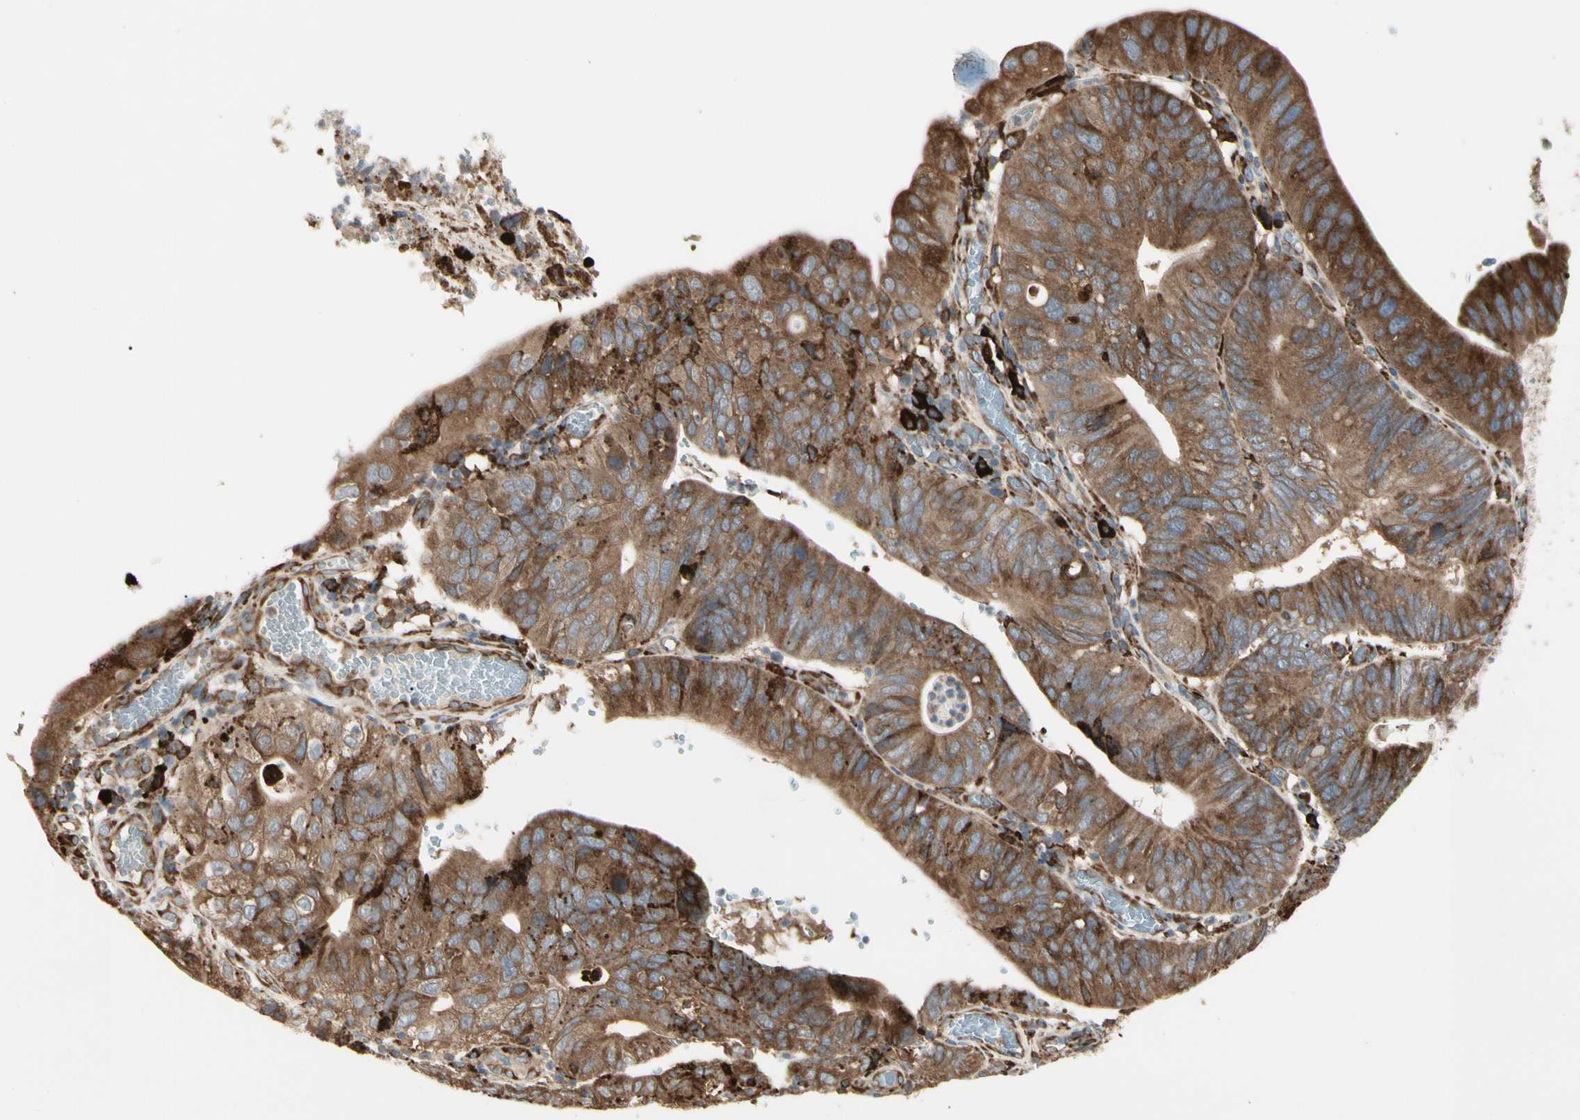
{"staining": {"intensity": "strong", "quantity": ">75%", "location": "cytoplasmic/membranous"}, "tissue": "stomach cancer", "cell_type": "Tumor cells", "image_type": "cancer", "snomed": [{"axis": "morphology", "description": "Adenocarcinoma, NOS"}, {"axis": "topography", "description": "Stomach"}], "caption": "This is an image of IHC staining of stomach cancer (adenocarcinoma), which shows strong expression in the cytoplasmic/membranous of tumor cells.", "gene": "HSP90B1", "patient": {"sex": "male", "age": 59}}